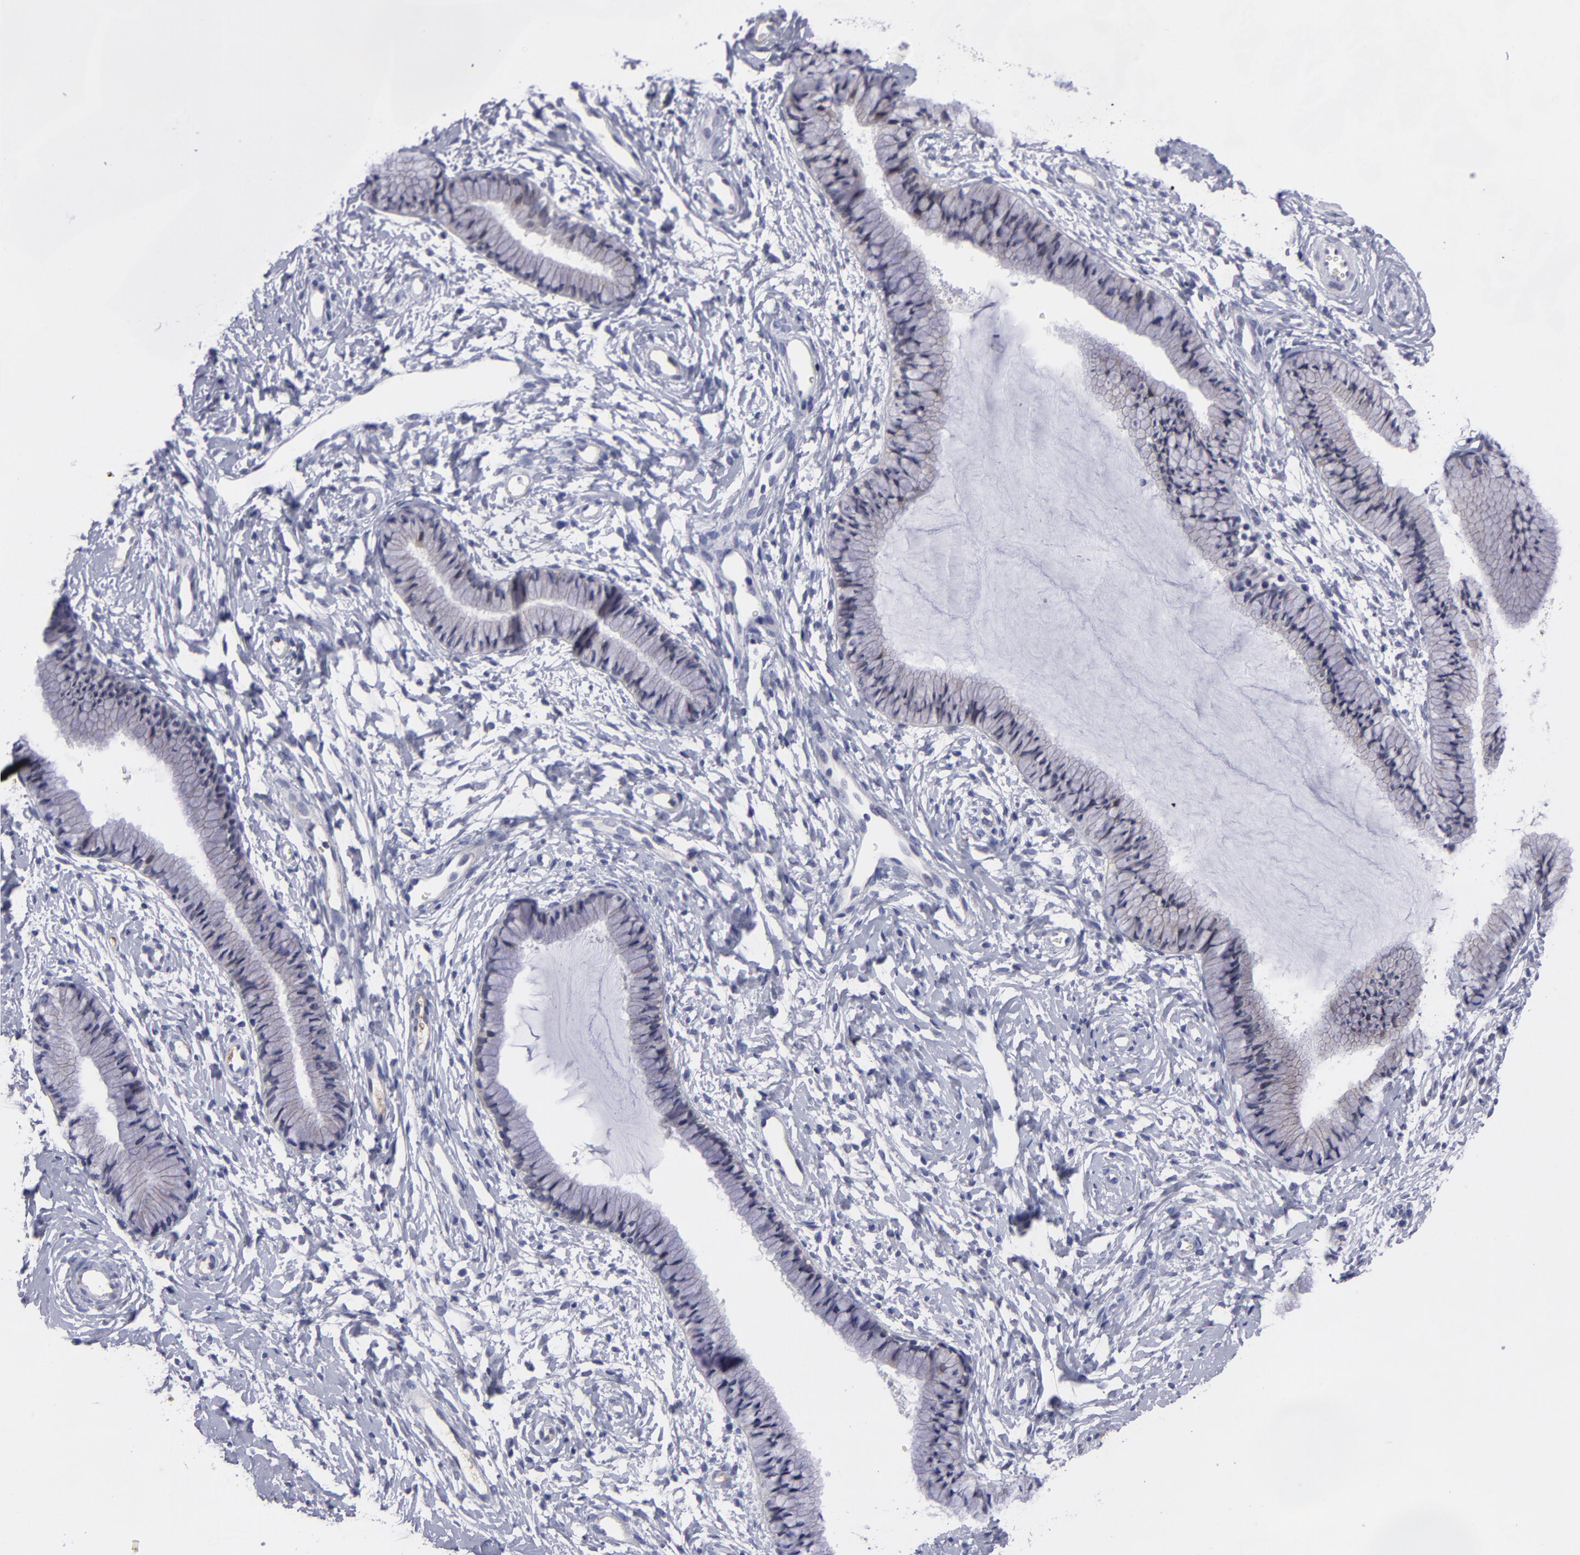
{"staining": {"intensity": "negative", "quantity": "none", "location": "none"}, "tissue": "cervix", "cell_type": "Glandular cells", "image_type": "normal", "snomed": [{"axis": "morphology", "description": "Normal tissue, NOS"}, {"axis": "topography", "description": "Cervix"}], "caption": "High magnification brightfield microscopy of normal cervix stained with DAB (3,3'-diaminobenzidine) (brown) and counterstained with hematoxylin (blue): glandular cells show no significant positivity. (Brightfield microscopy of DAB immunohistochemistry (IHC) at high magnification).", "gene": "CTNNB1", "patient": {"sex": "female", "age": 46}}